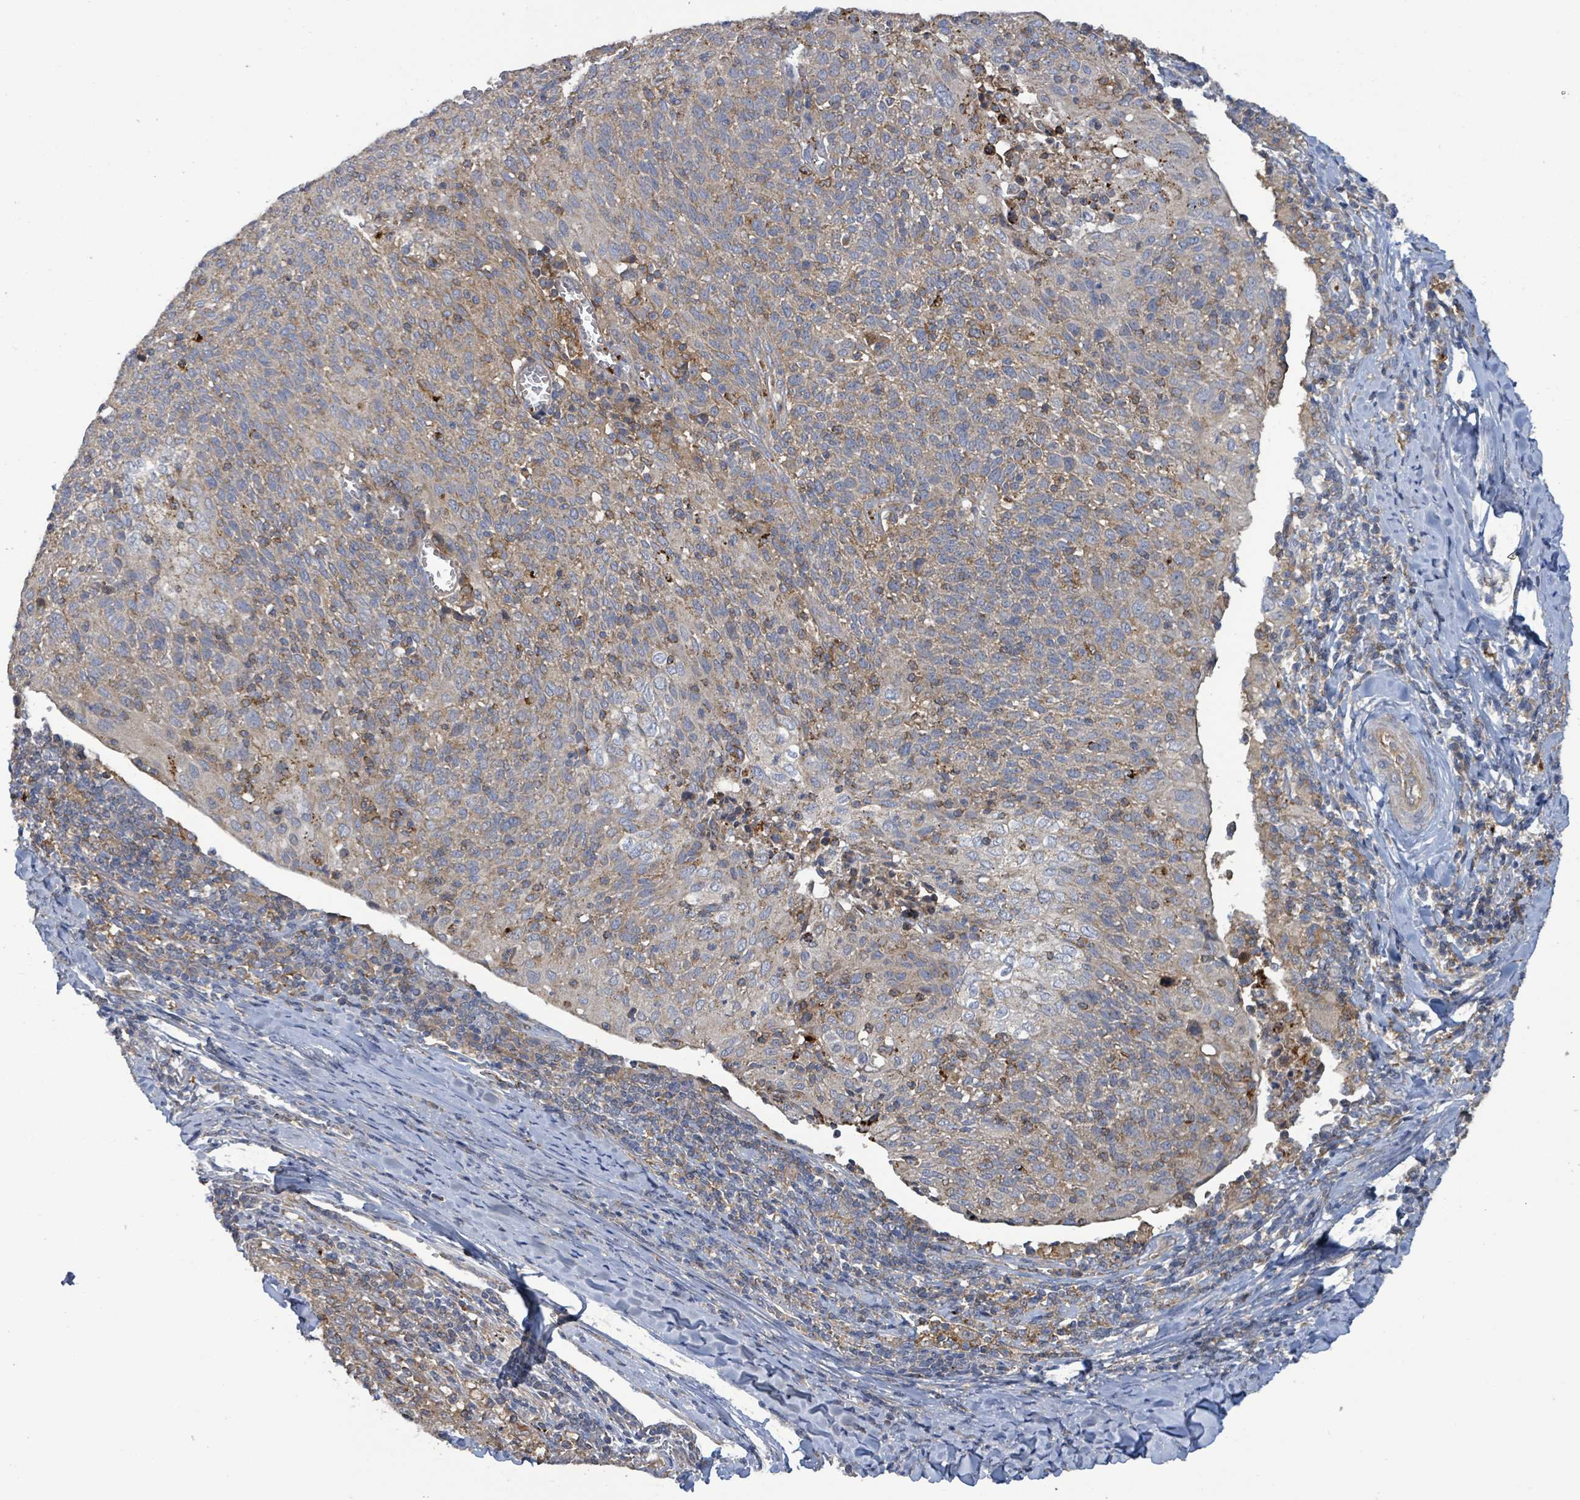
{"staining": {"intensity": "weak", "quantity": "25%-75%", "location": "cytoplasmic/membranous"}, "tissue": "cervical cancer", "cell_type": "Tumor cells", "image_type": "cancer", "snomed": [{"axis": "morphology", "description": "Squamous cell carcinoma, NOS"}, {"axis": "topography", "description": "Cervix"}], "caption": "Weak cytoplasmic/membranous expression is present in approximately 25%-75% of tumor cells in cervical squamous cell carcinoma.", "gene": "PLAAT1", "patient": {"sex": "female", "age": 52}}